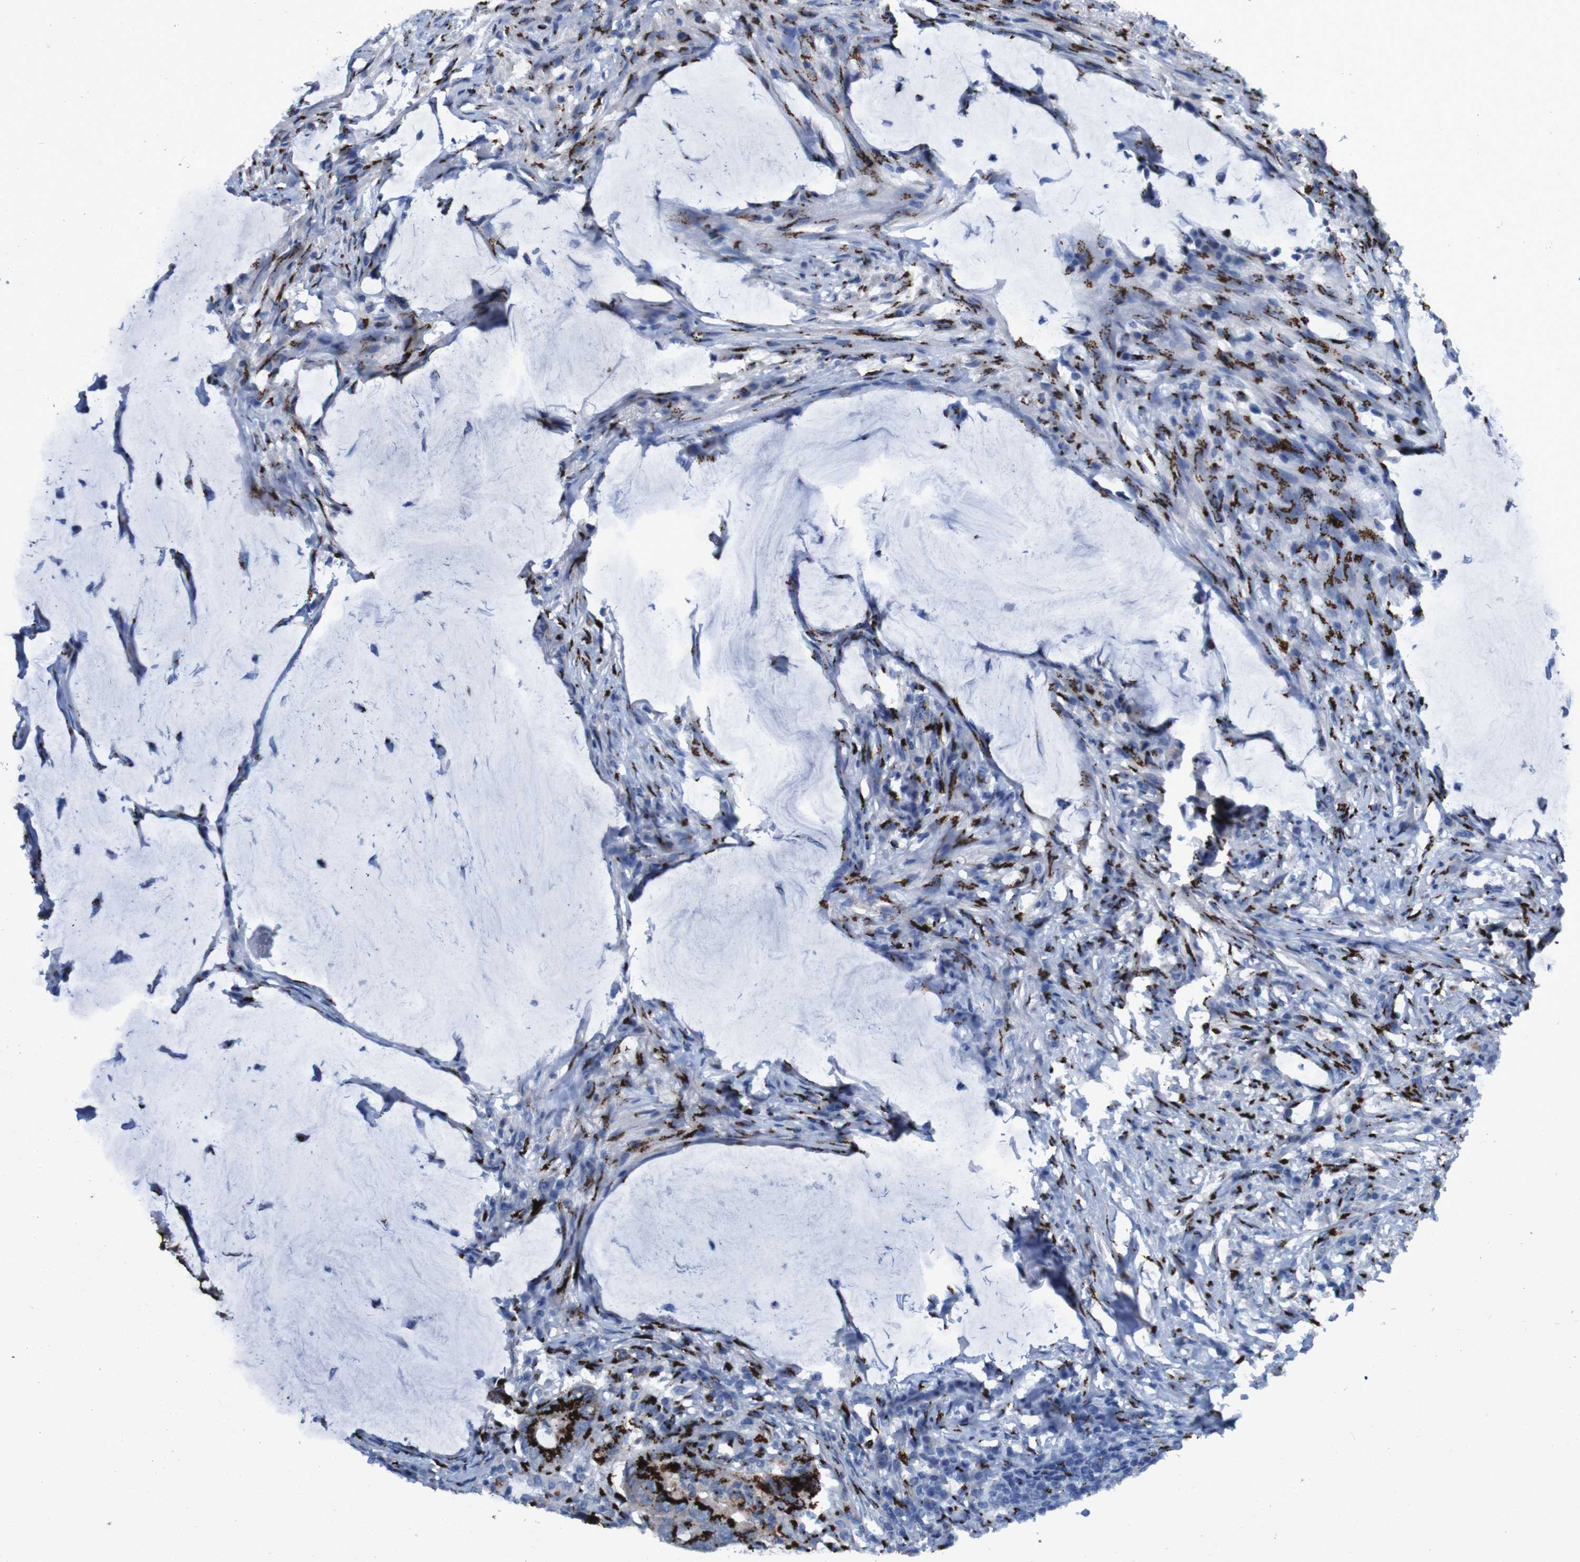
{"staining": {"intensity": "strong", "quantity": ">75%", "location": "cytoplasmic/membranous"}, "tissue": "colorectal cancer", "cell_type": "Tumor cells", "image_type": "cancer", "snomed": [{"axis": "morphology", "description": "Normal tissue, NOS"}, {"axis": "morphology", "description": "Adenocarcinoma, NOS"}, {"axis": "topography", "description": "Rectum"}, {"axis": "topography", "description": "Peripheral nerve tissue"}], "caption": "Colorectal cancer stained with DAB IHC shows high levels of strong cytoplasmic/membranous expression in about >75% of tumor cells. Using DAB (3,3'-diaminobenzidine) (brown) and hematoxylin (blue) stains, captured at high magnification using brightfield microscopy.", "gene": "GOLM1", "patient": {"sex": "male", "age": 92}}